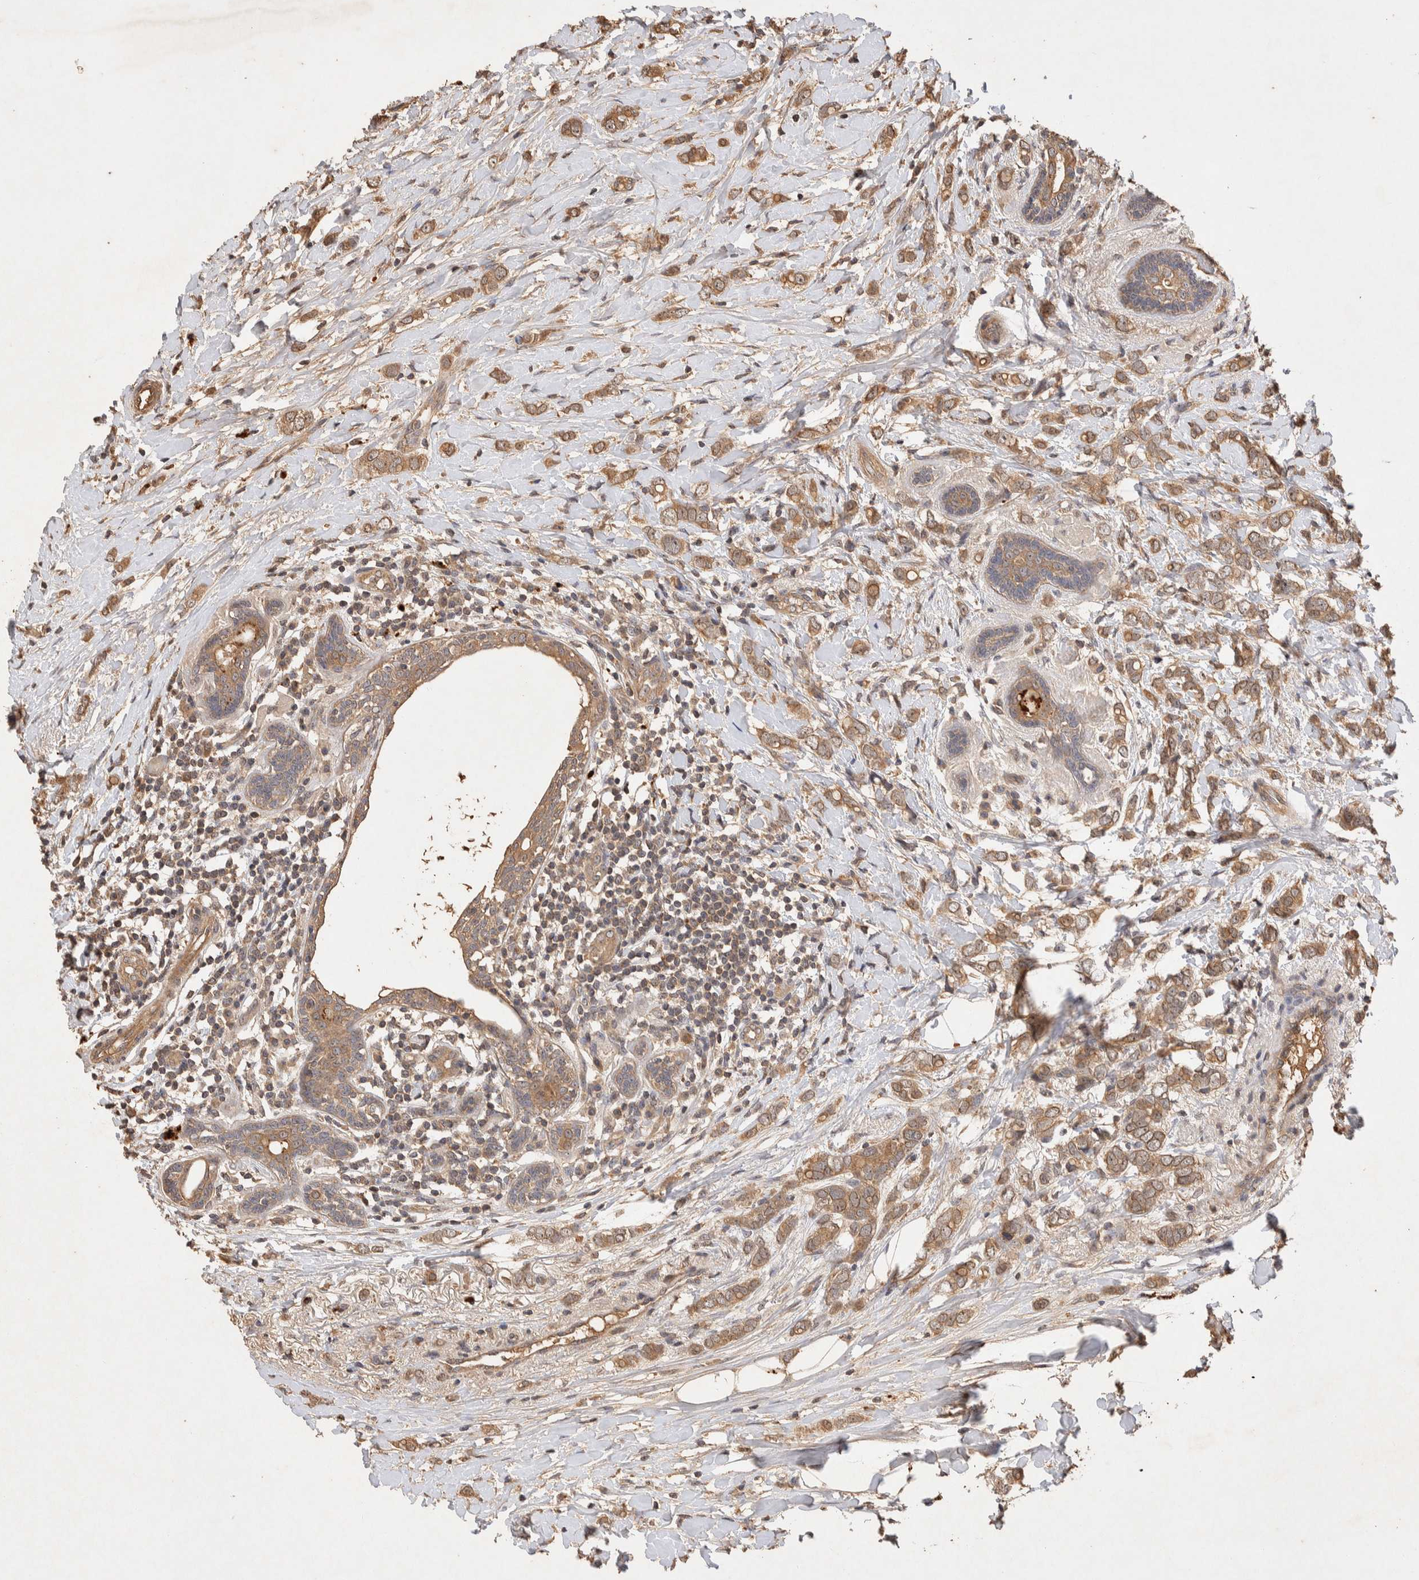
{"staining": {"intensity": "moderate", "quantity": ">75%", "location": "cytoplasmic/membranous"}, "tissue": "breast cancer", "cell_type": "Tumor cells", "image_type": "cancer", "snomed": [{"axis": "morphology", "description": "Normal tissue, NOS"}, {"axis": "morphology", "description": "Lobular carcinoma"}, {"axis": "topography", "description": "Breast"}], "caption": "Immunohistochemistry image of neoplastic tissue: human breast cancer (lobular carcinoma) stained using immunohistochemistry reveals medium levels of moderate protein expression localized specifically in the cytoplasmic/membranous of tumor cells, appearing as a cytoplasmic/membranous brown color.", "gene": "NSMAF", "patient": {"sex": "female", "age": 47}}